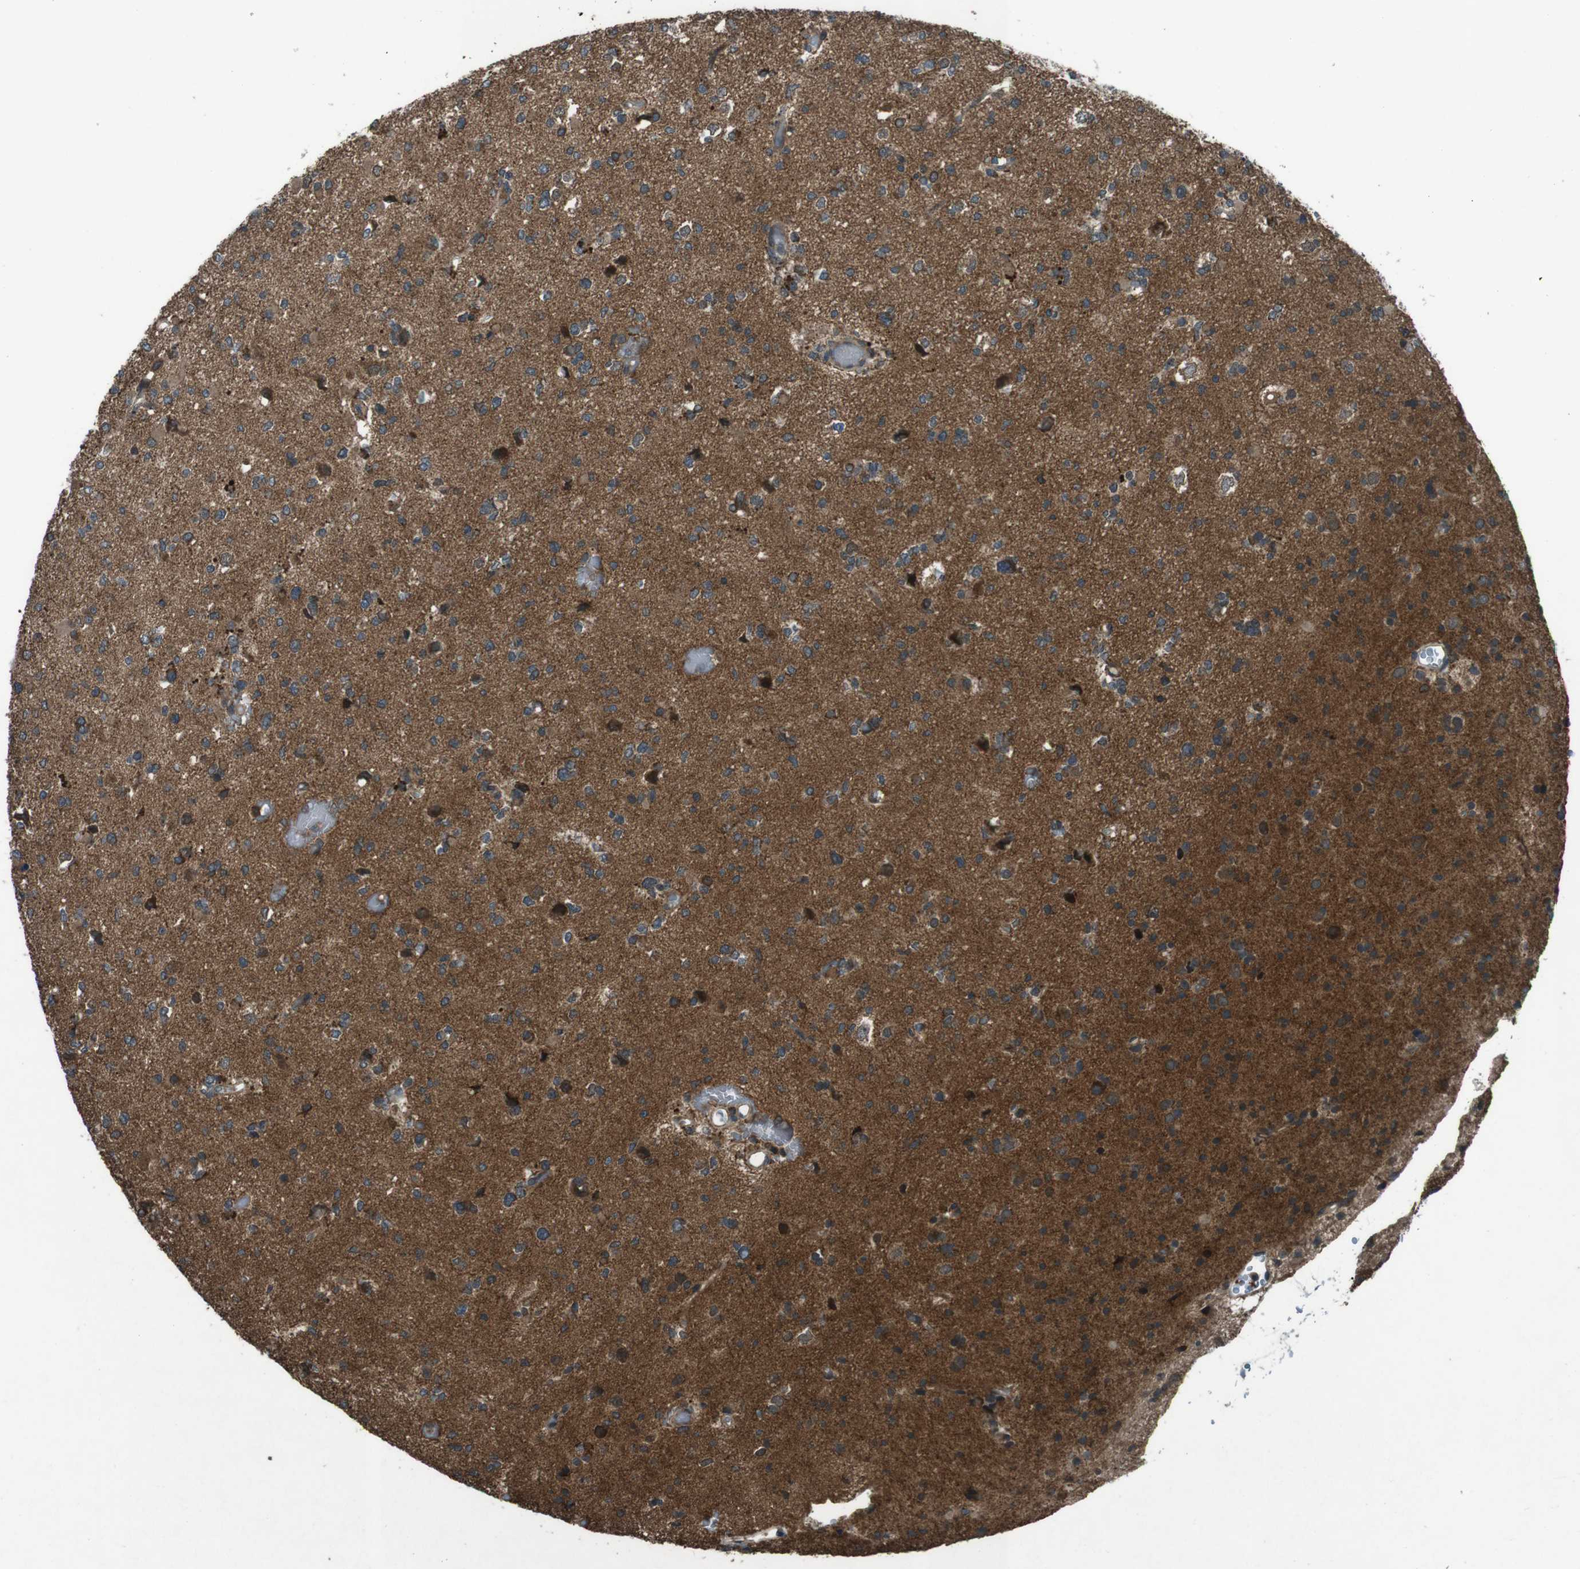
{"staining": {"intensity": "moderate", "quantity": ">75%", "location": "cytoplasmic/membranous"}, "tissue": "glioma", "cell_type": "Tumor cells", "image_type": "cancer", "snomed": [{"axis": "morphology", "description": "Glioma, malignant, Low grade"}, {"axis": "topography", "description": "Brain"}], "caption": "Tumor cells reveal moderate cytoplasmic/membranous positivity in about >75% of cells in low-grade glioma (malignant).", "gene": "SLC27A4", "patient": {"sex": "female", "age": 22}}